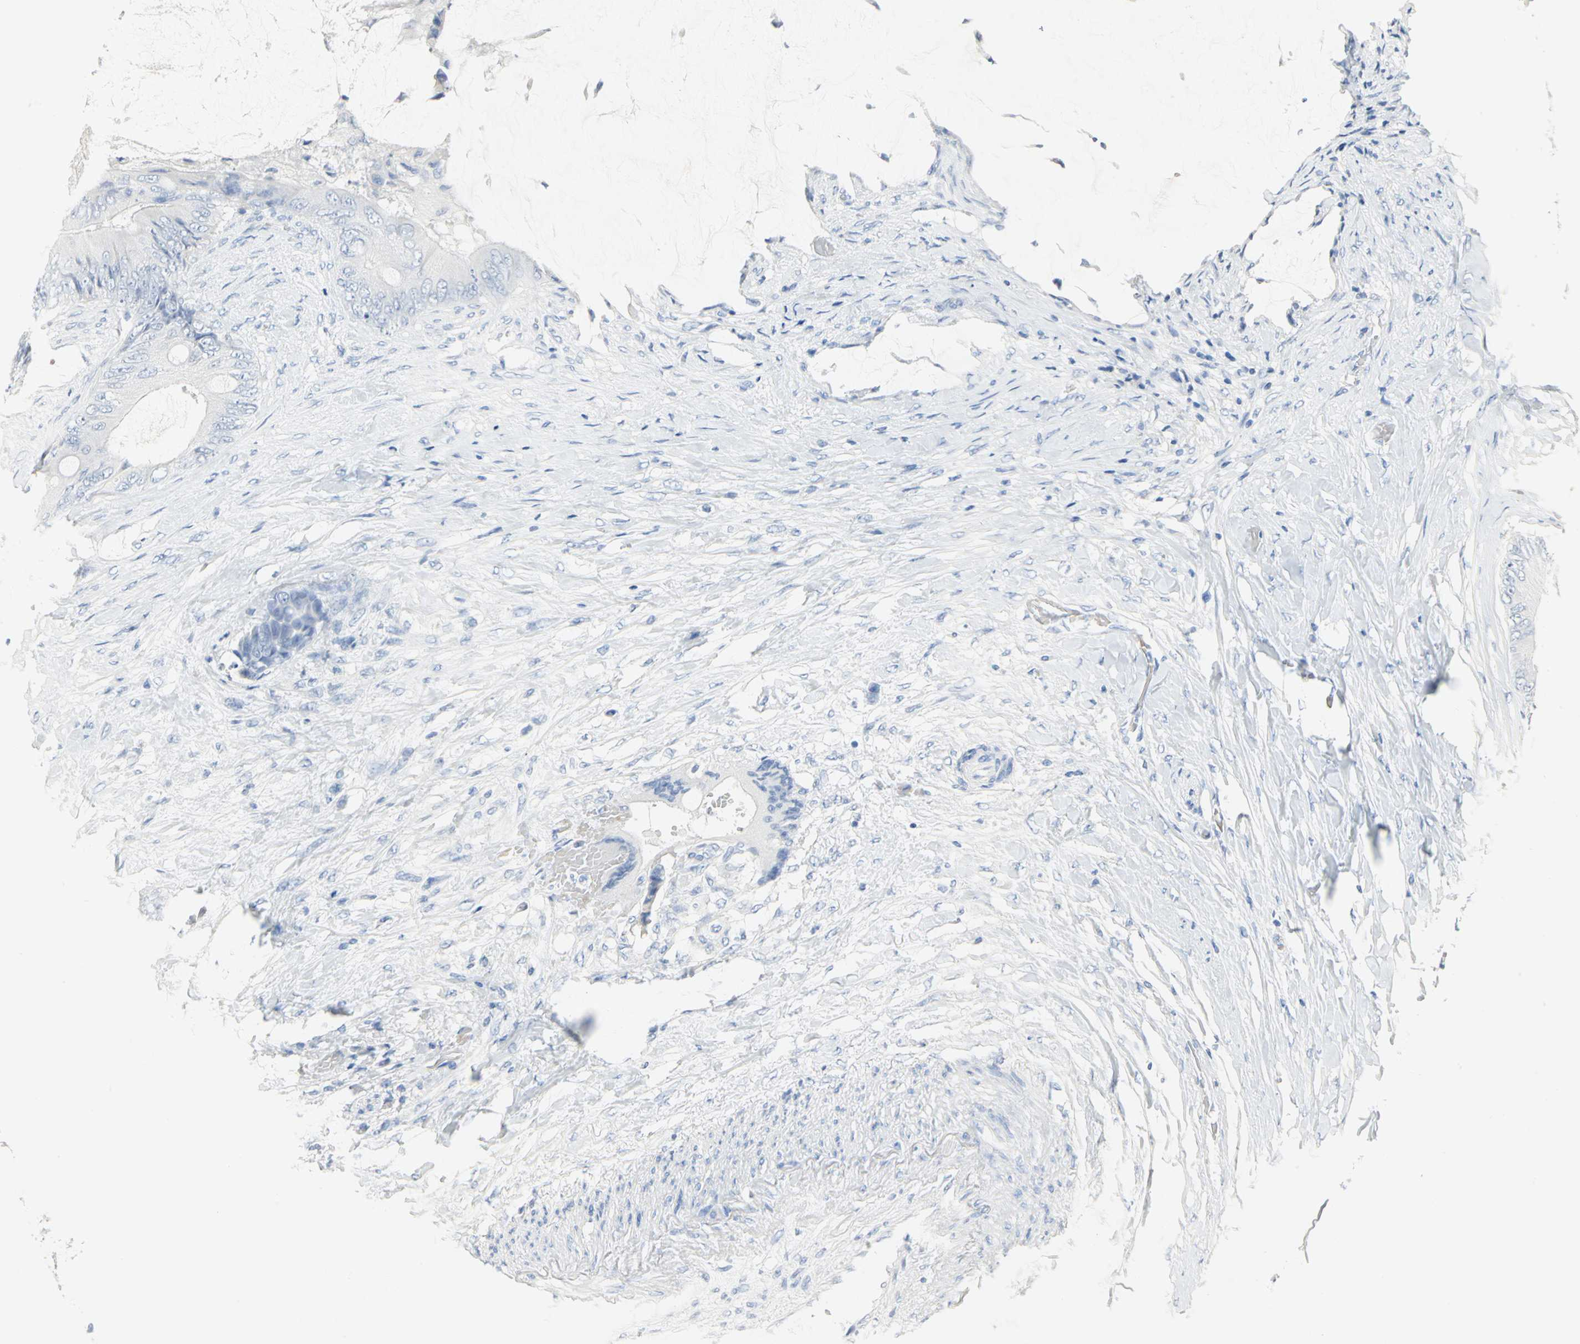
{"staining": {"intensity": "negative", "quantity": "none", "location": "none"}, "tissue": "colorectal cancer", "cell_type": "Tumor cells", "image_type": "cancer", "snomed": [{"axis": "morphology", "description": "Normal tissue, NOS"}, {"axis": "morphology", "description": "Adenocarcinoma, NOS"}, {"axis": "topography", "description": "Rectum"}, {"axis": "topography", "description": "Peripheral nerve tissue"}], "caption": "Immunohistochemical staining of human colorectal cancer (adenocarcinoma) shows no significant expression in tumor cells.", "gene": "CA3", "patient": {"sex": "female", "age": 77}}